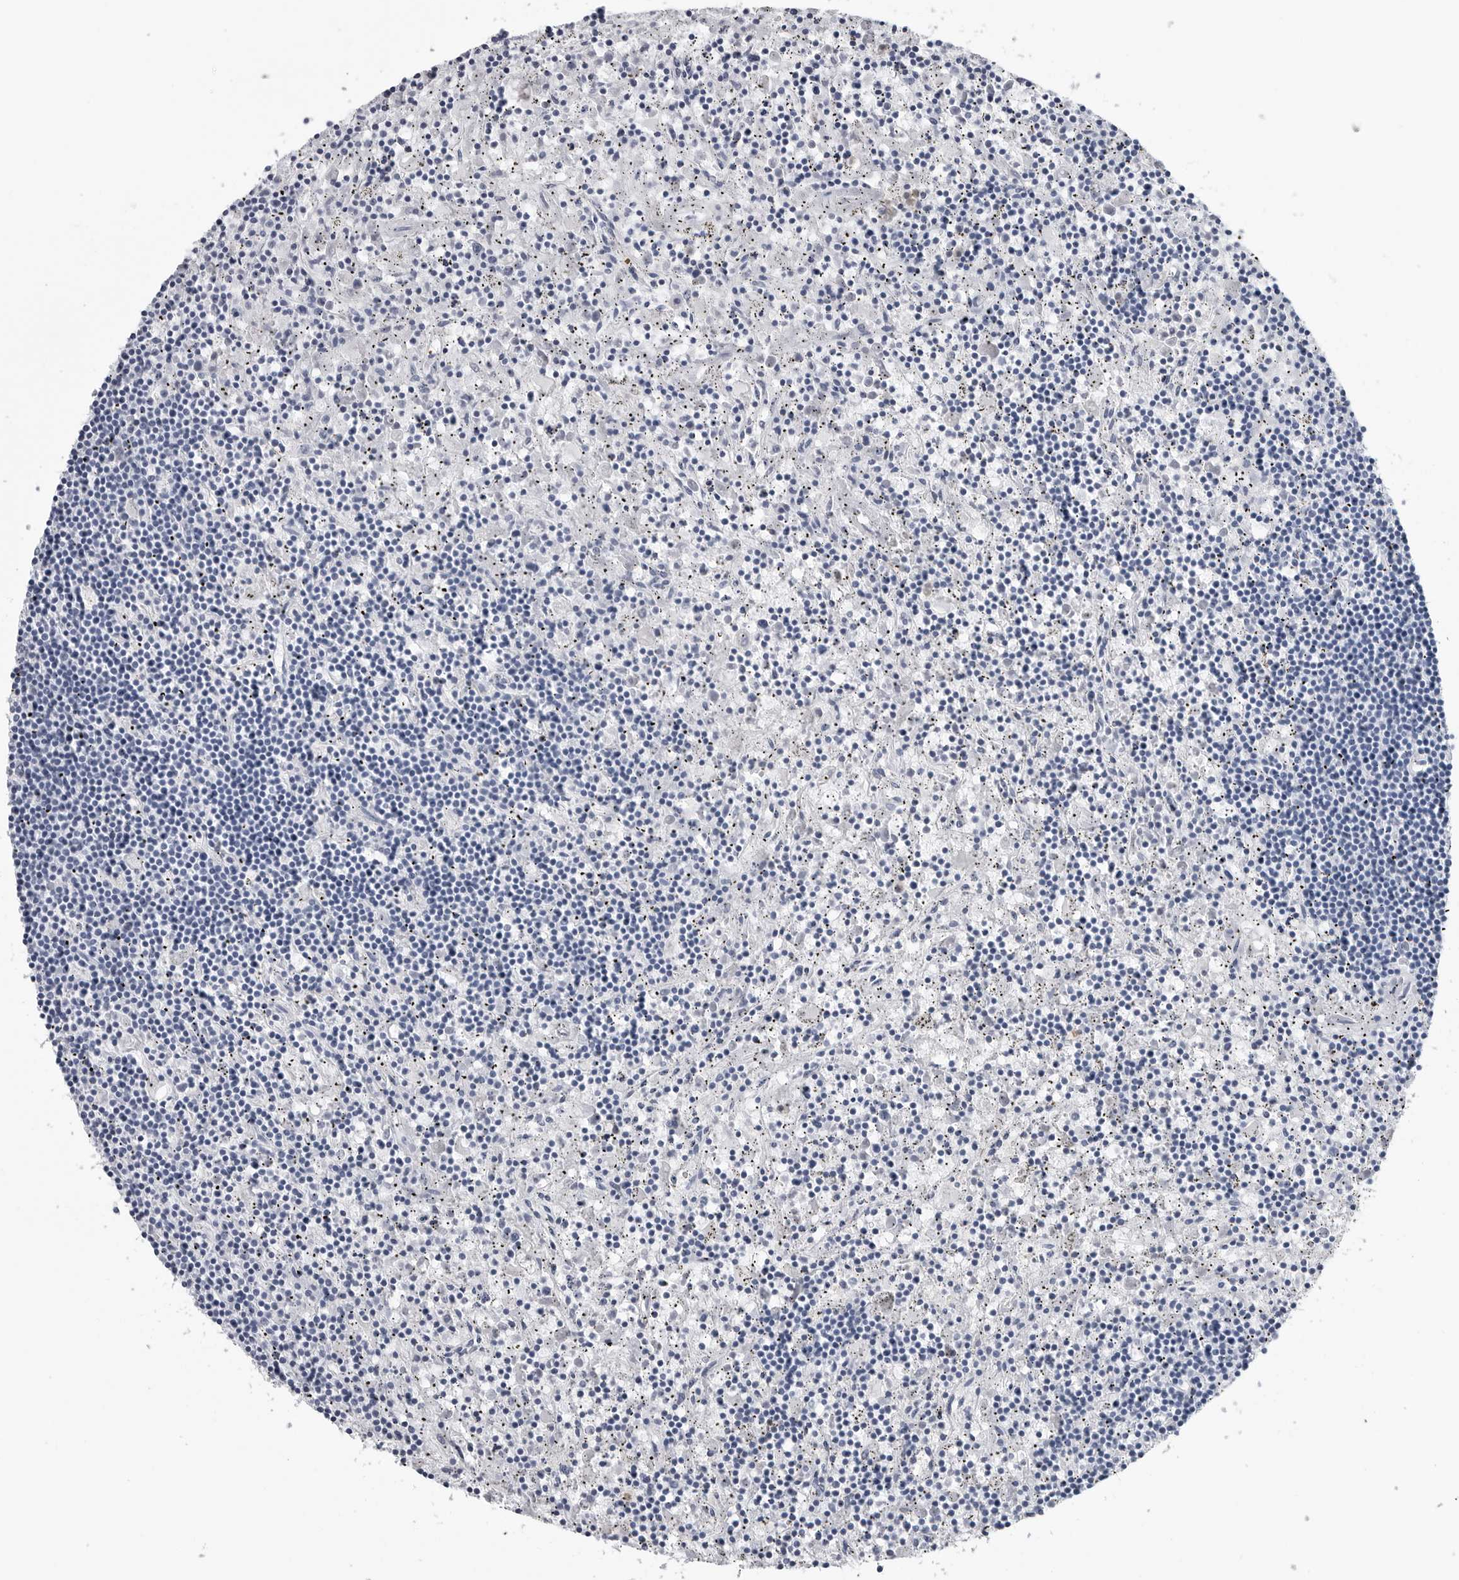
{"staining": {"intensity": "negative", "quantity": "none", "location": "none"}, "tissue": "lymphoma", "cell_type": "Tumor cells", "image_type": "cancer", "snomed": [{"axis": "morphology", "description": "Malignant lymphoma, non-Hodgkin's type, Low grade"}, {"axis": "topography", "description": "Spleen"}], "caption": "There is no significant staining in tumor cells of lymphoma. (DAB (3,3'-diaminobenzidine) immunohistochemistry (IHC) with hematoxylin counter stain).", "gene": "AMPD1", "patient": {"sex": "male", "age": 76}}